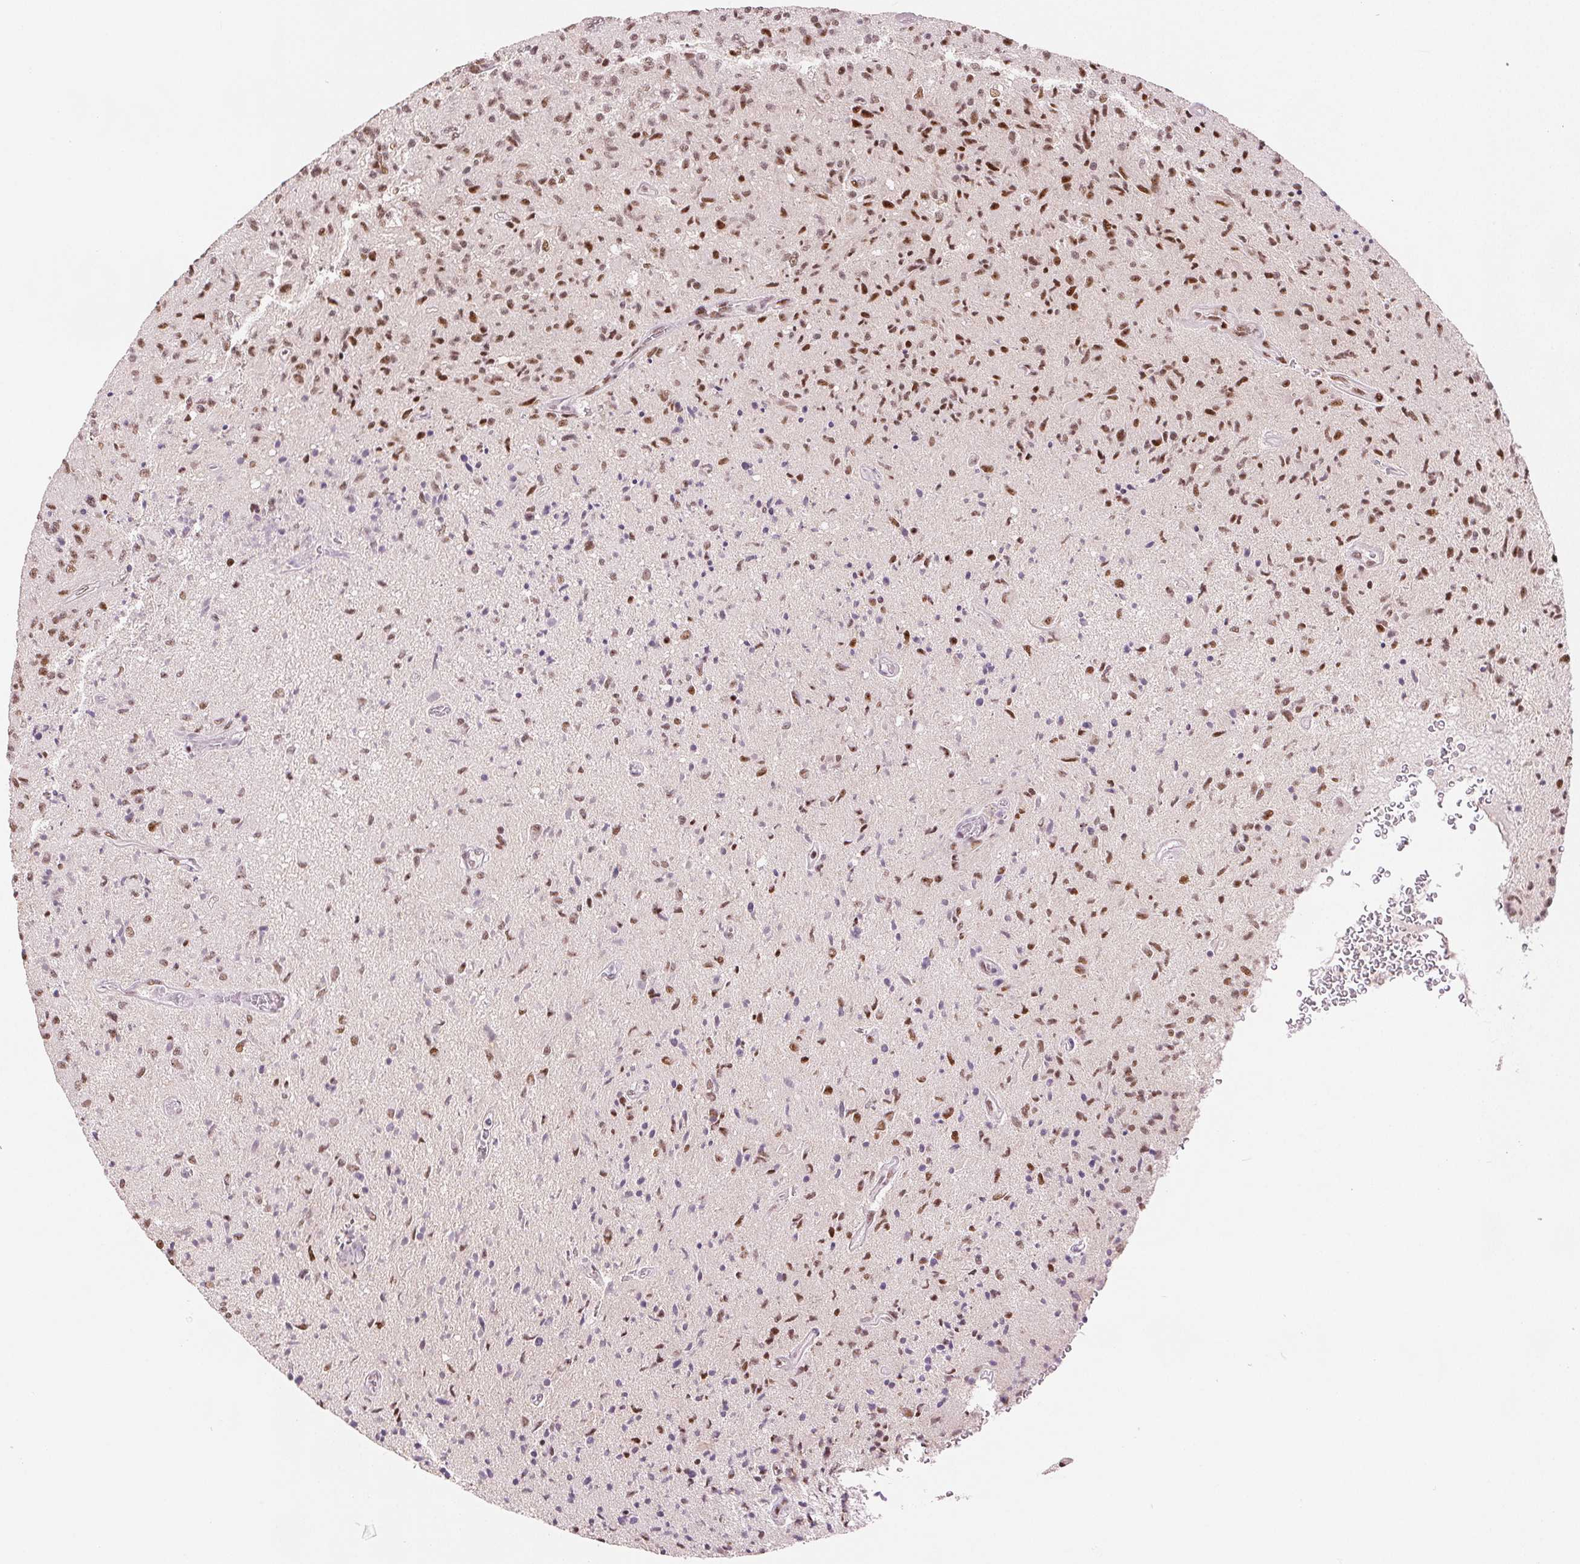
{"staining": {"intensity": "moderate", "quantity": ">75%", "location": "nuclear"}, "tissue": "glioma", "cell_type": "Tumor cells", "image_type": "cancer", "snomed": [{"axis": "morphology", "description": "Glioma, malignant, High grade"}, {"axis": "topography", "description": "Brain"}], "caption": "Tumor cells show moderate nuclear staining in about >75% of cells in malignant glioma (high-grade).", "gene": "ZNF703", "patient": {"sex": "male", "age": 54}}